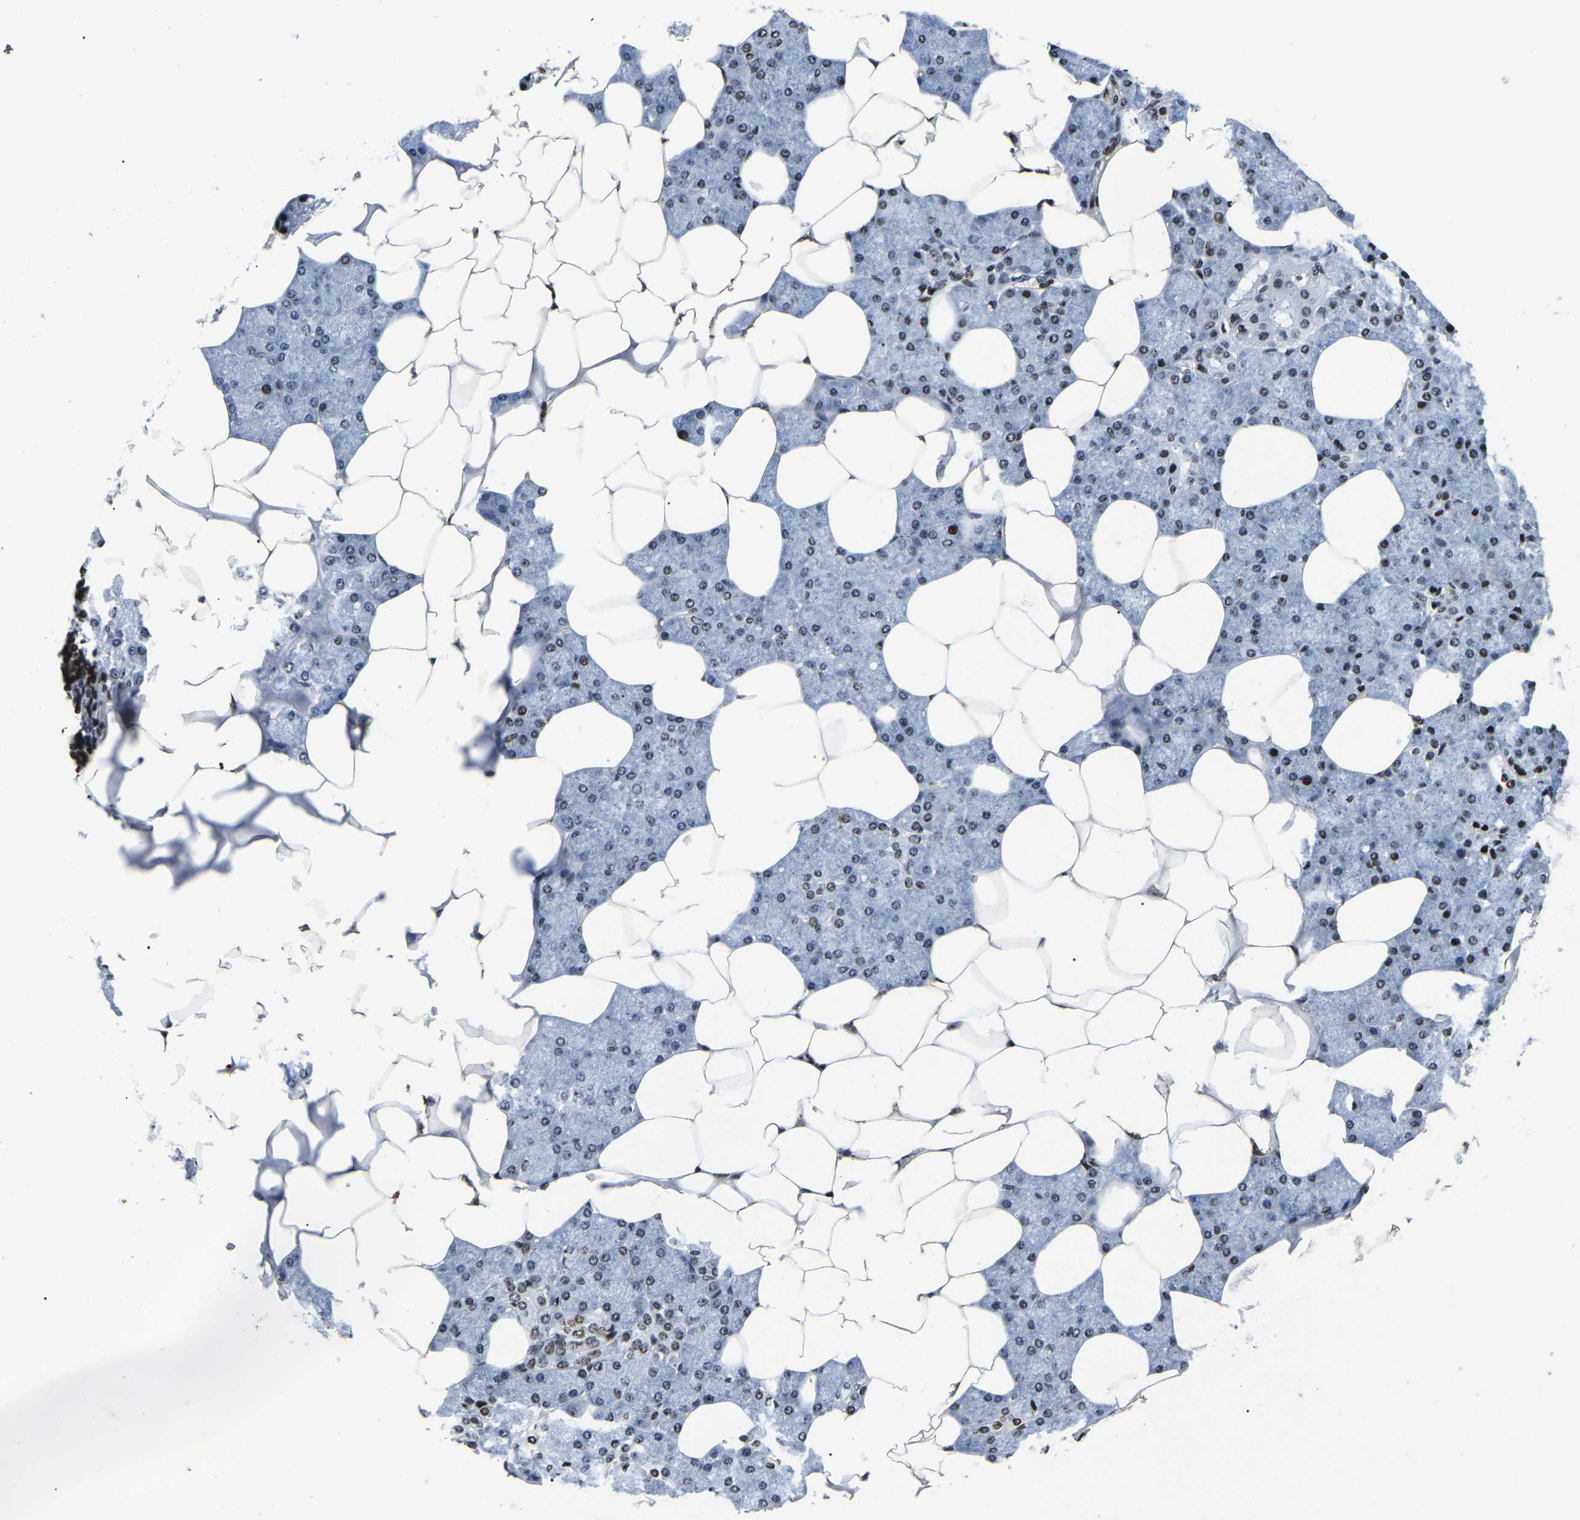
{"staining": {"intensity": "strong", "quantity": ">75%", "location": "nuclear"}, "tissue": "salivary gland", "cell_type": "Glandular cells", "image_type": "normal", "snomed": [{"axis": "morphology", "description": "Normal tissue, NOS"}, {"axis": "topography", "description": "Salivary gland"}], "caption": "An IHC micrograph of unremarkable tissue is shown. Protein staining in brown labels strong nuclear positivity in salivary gland within glandular cells. (brown staining indicates protein expression, while blue staining denotes nuclei).", "gene": "LRRC61", "patient": {"sex": "male", "age": 62}}